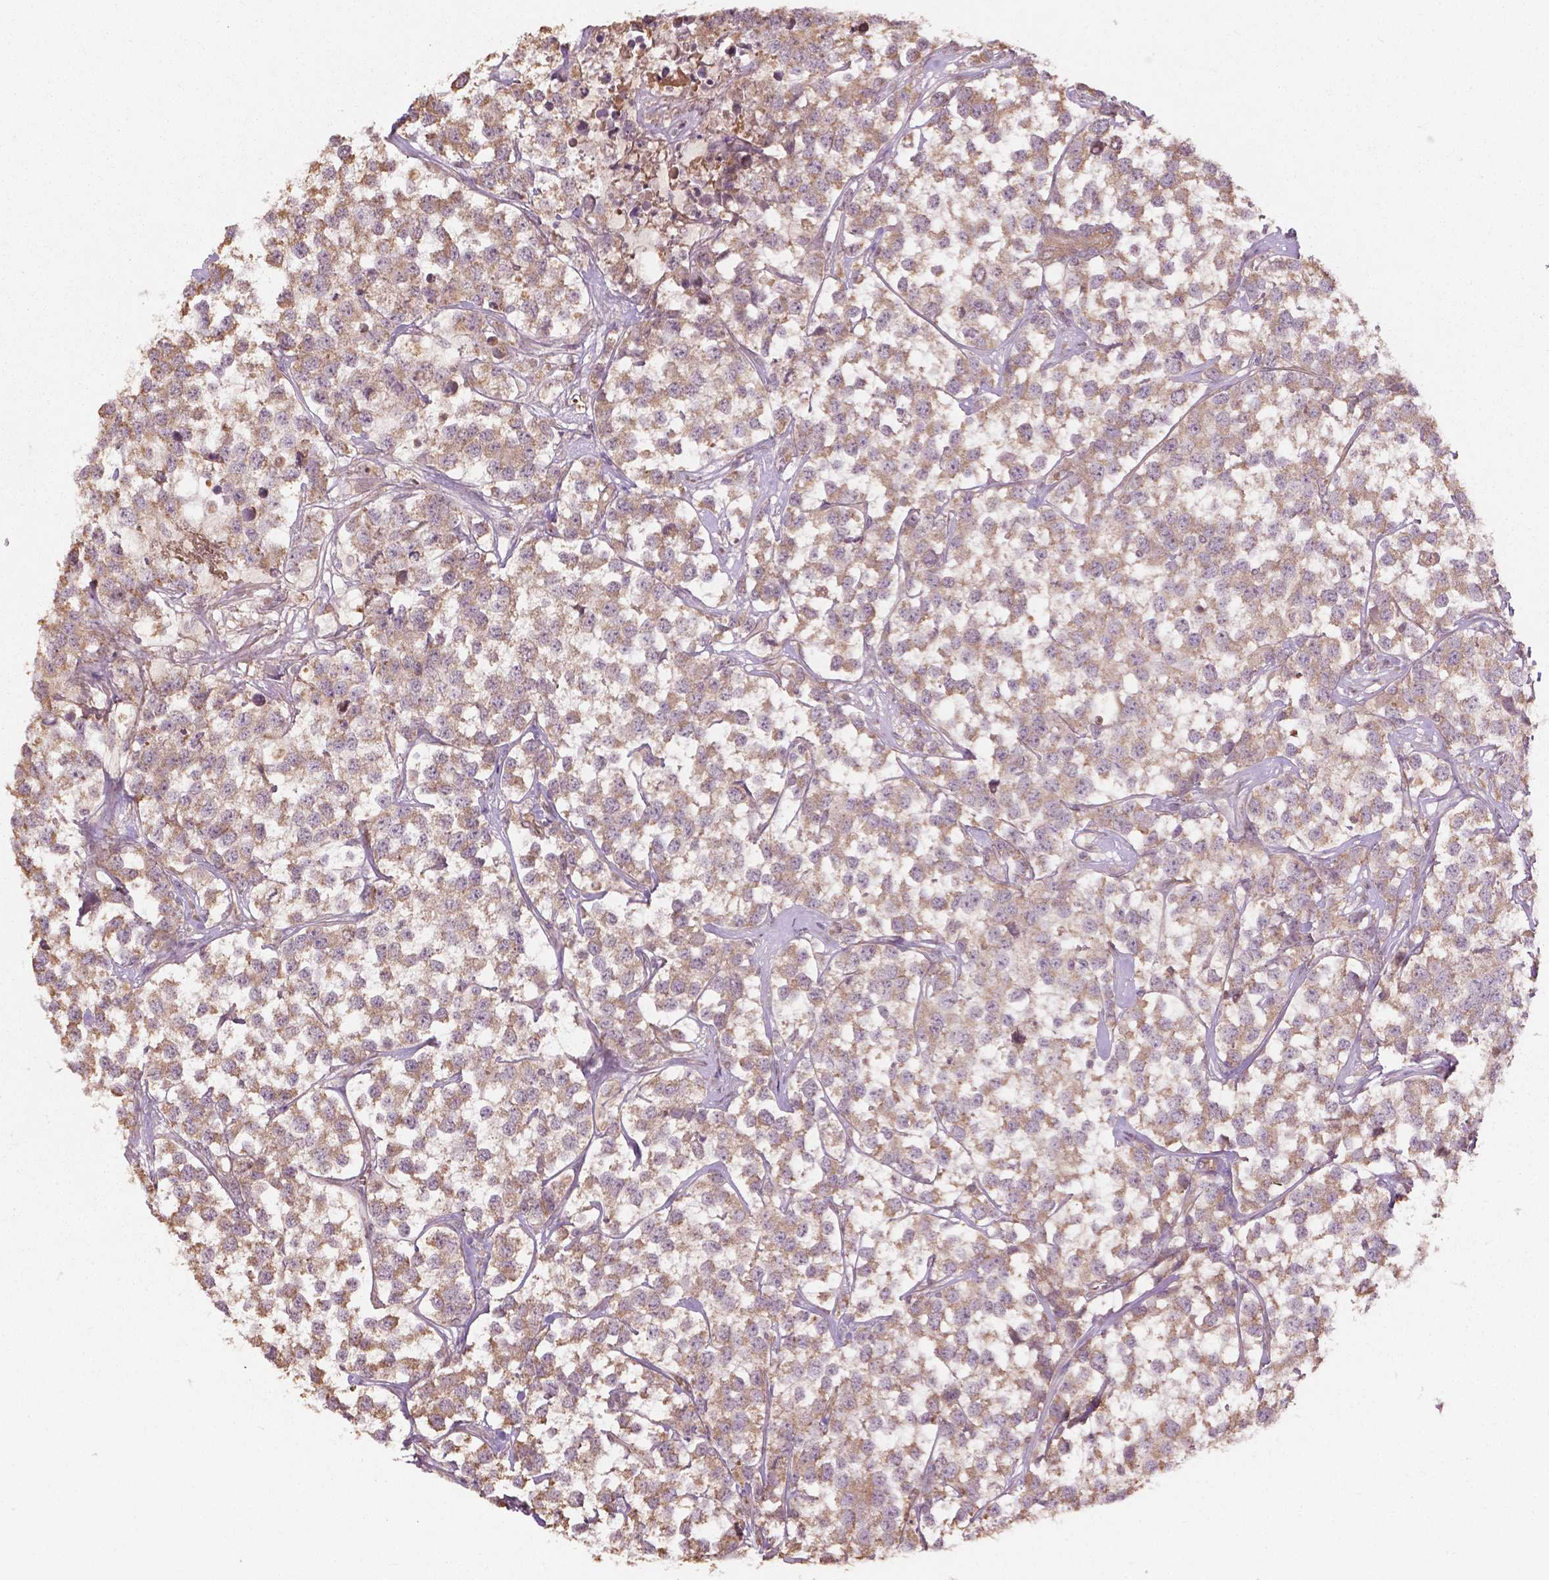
{"staining": {"intensity": "weak", "quantity": "25%-75%", "location": "cytoplasmic/membranous"}, "tissue": "testis cancer", "cell_type": "Tumor cells", "image_type": "cancer", "snomed": [{"axis": "morphology", "description": "Seminoma, NOS"}, {"axis": "topography", "description": "Testis"}], "caption": "Tumor cells demonstrate low levels of weak cytoplasmic/membranous staining in approximately 25%-75% of cells in human testis seminoma. The protein is shown in brown color, while the nuclei are stained blue.", "gene": "CDC42BPA", "patient": {"sex": "male", "age": 59}}